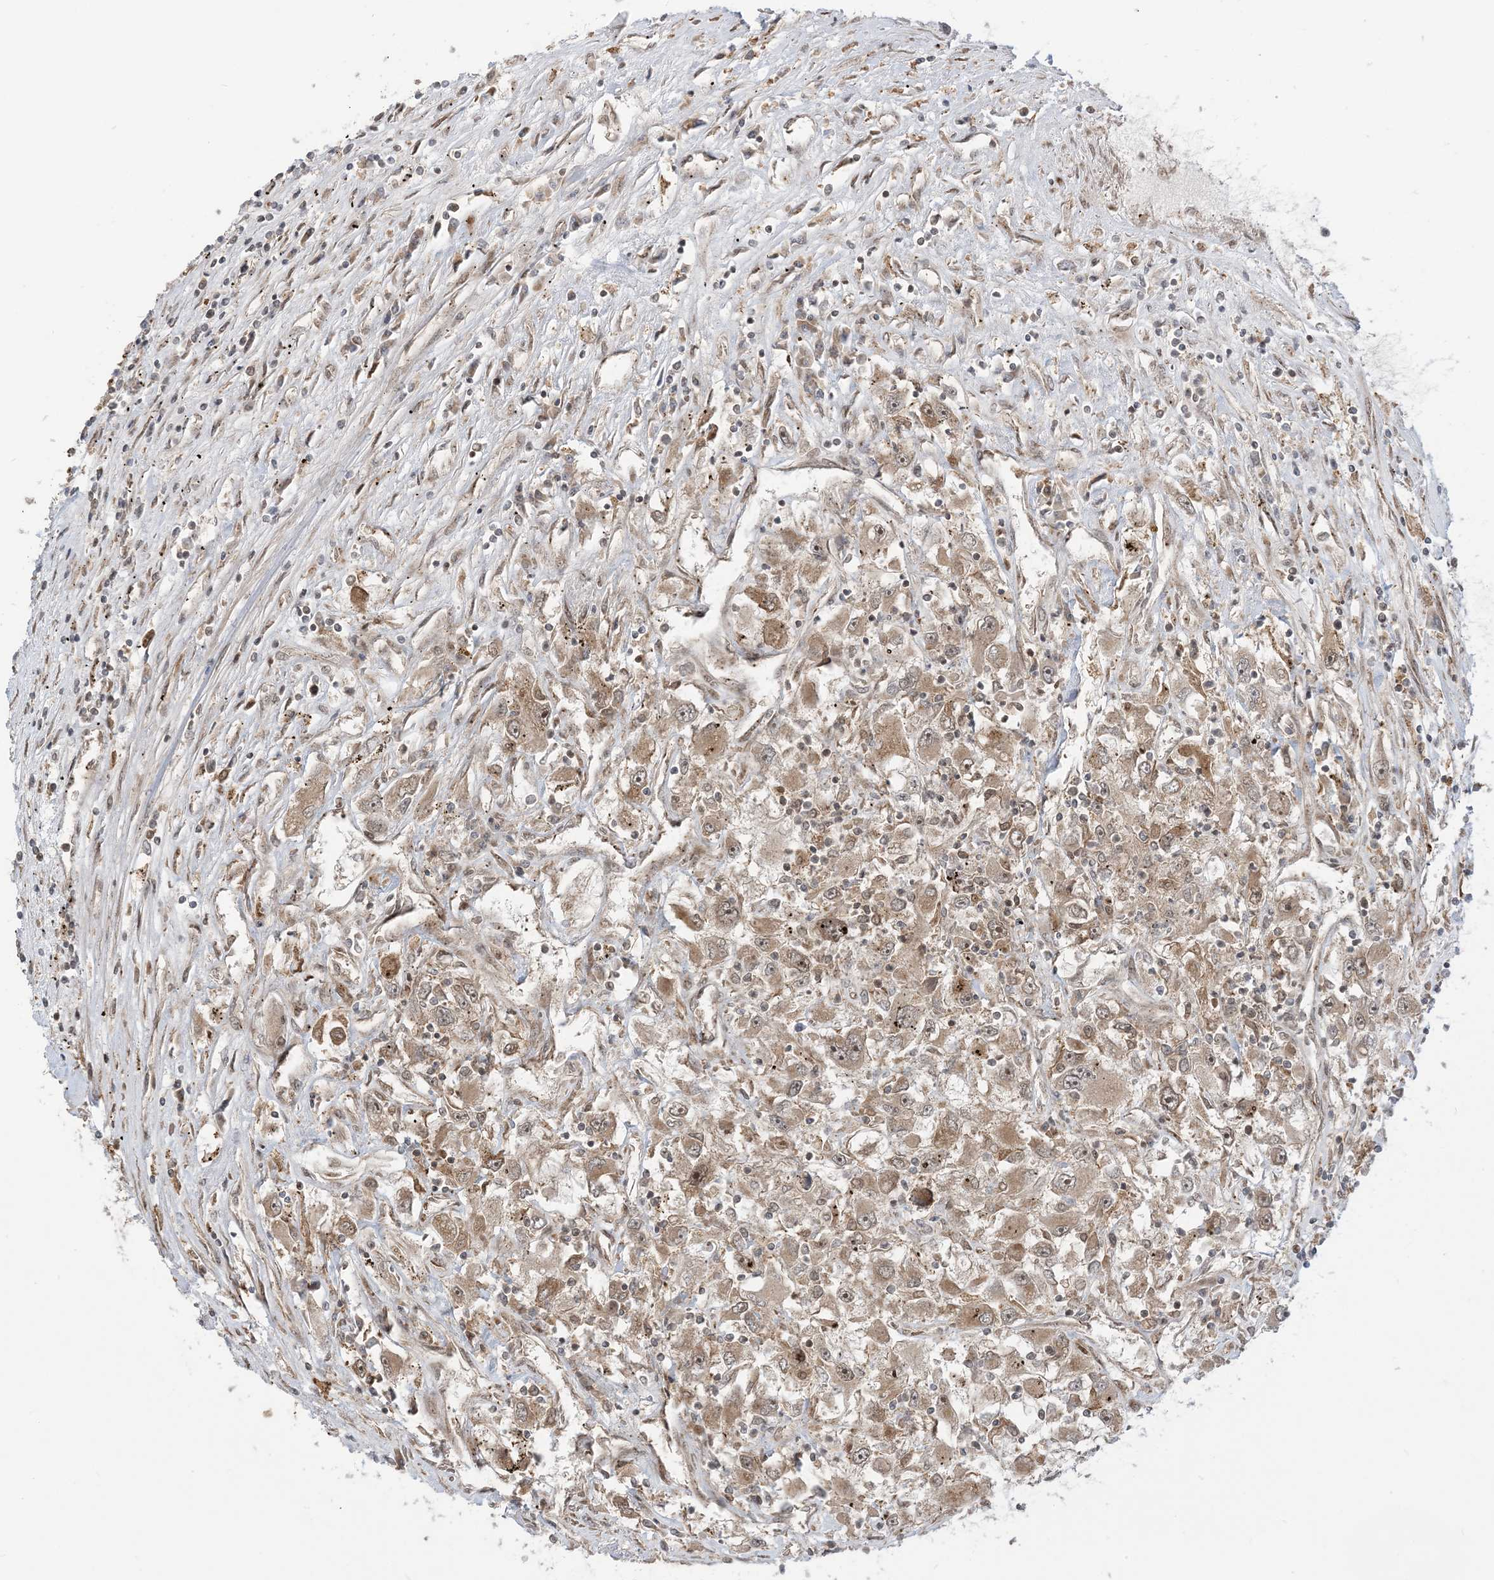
{"staining": {"intensity": "moderate", "quantity": "25%-75%", "location": "cytoplasmic/membranous"}, "tissue": "renal cancer", "cell_type": "Tumor cells", "image_type": "cancer", "snomed": [{"axis": "morphology", "description": "Adenocarcinoma, NOS"}, {"axis": "topography", "description": "Kidney"}], "caption": "This histopathology image demonstrates IHC staining of human renal cancer (adenocarcinoma), with medium moderate cytoplasmic/membranous positivity in approximately 25%-75% of tumor cells.", "gene": "CASP4", "patient": {"sex": "female", "age": 52}}